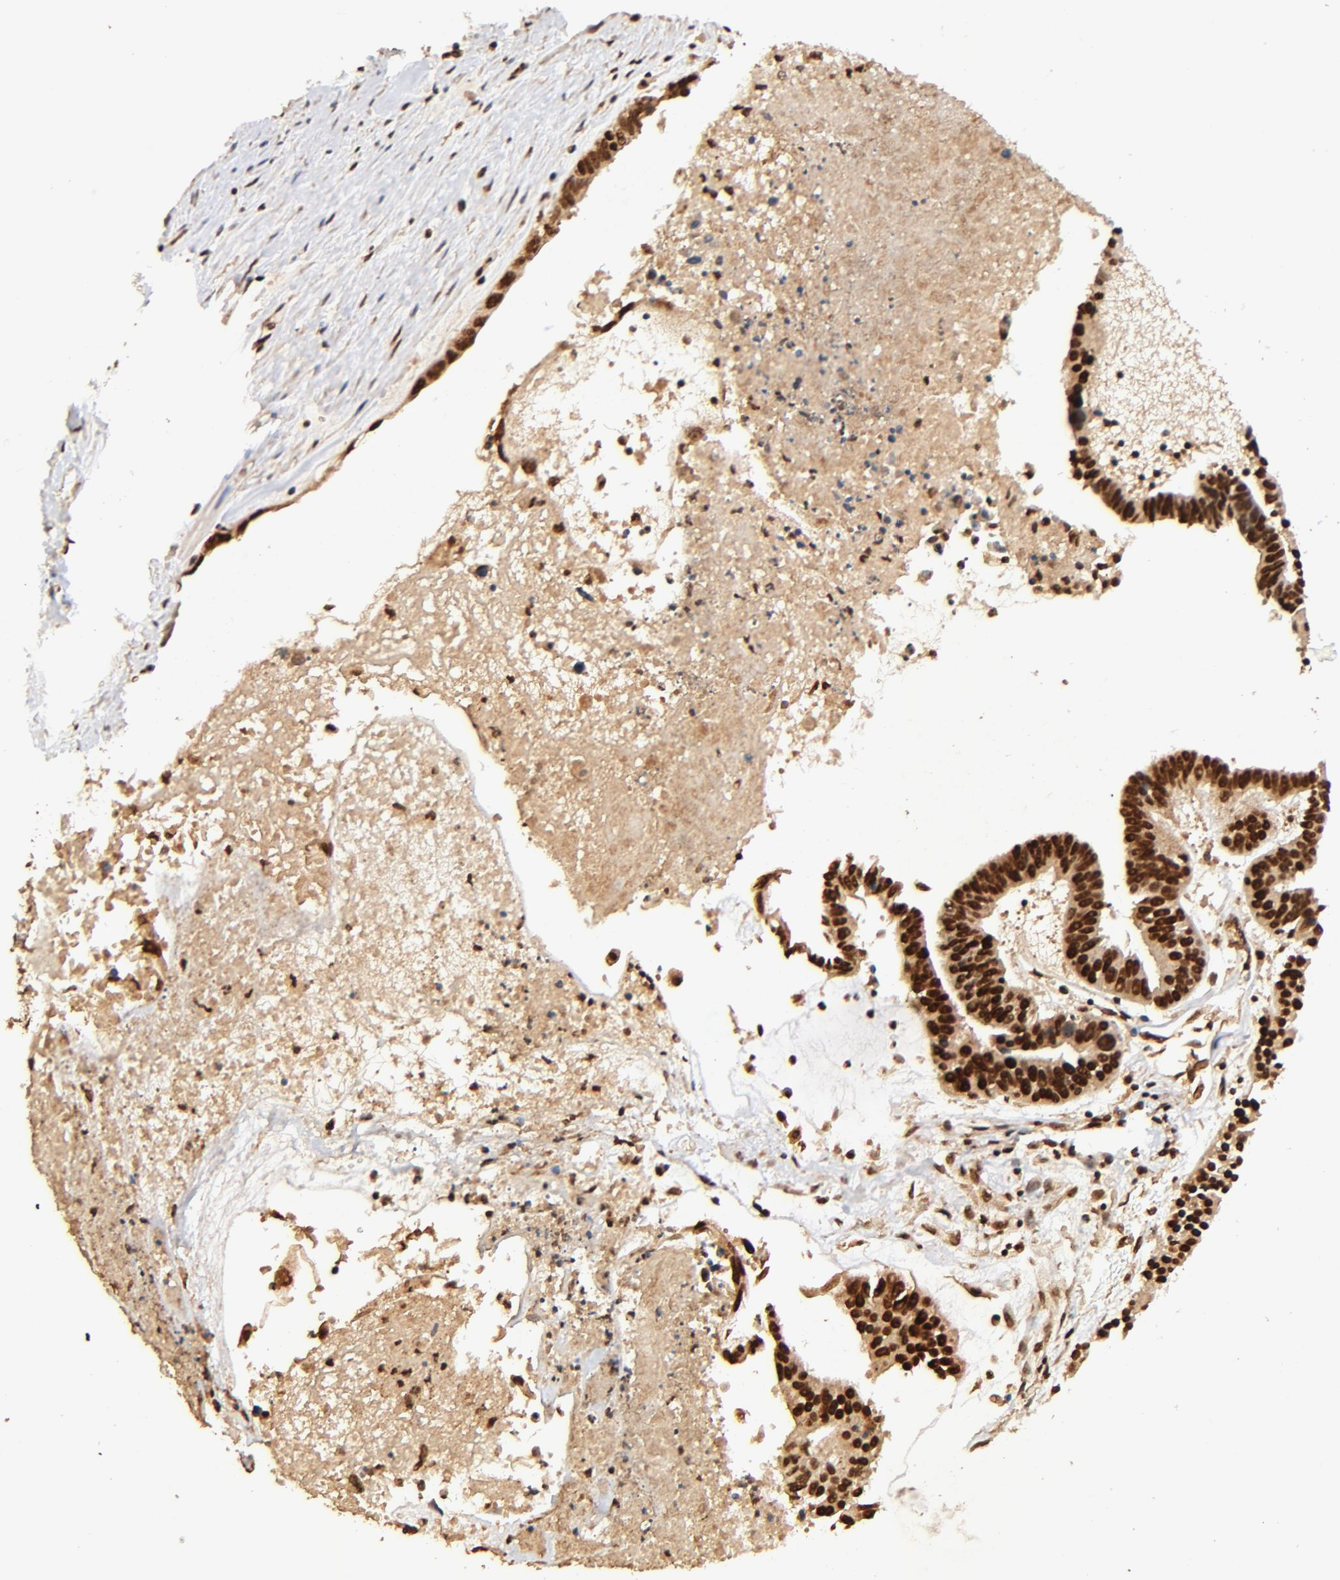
{"staining": {"intensity": "strong", "quantity": ">75%", "location": "cytoplasmic/membranous,nuclear"}, "tissue": "ovarian cancer", "cell_type": "Tumor cells", "image_type": "cancer", "snomed": [{"axis": "morphology", "description": "Carcinoma, endometroid"}, {"axis": "morphology", "description": "Cystadenocarcinoma, serous, NOS"}, {"axis": "topography", "description": "Ovary"}], "caption": "A micrograph of human ovarian cancer (serous cystadenocarcinoma) stained for a protein demonstrates strong cytoplasmic/membranous and nuclear brown staining in tumor cells. The staining was performed using DAB (3,3'-diaminobenzidine), with brown indicating positive protein expression. Nuclei are stained blue with hematoxylin.", "gene": "MED12", "patient": {"sex": "female", "age": 45}}